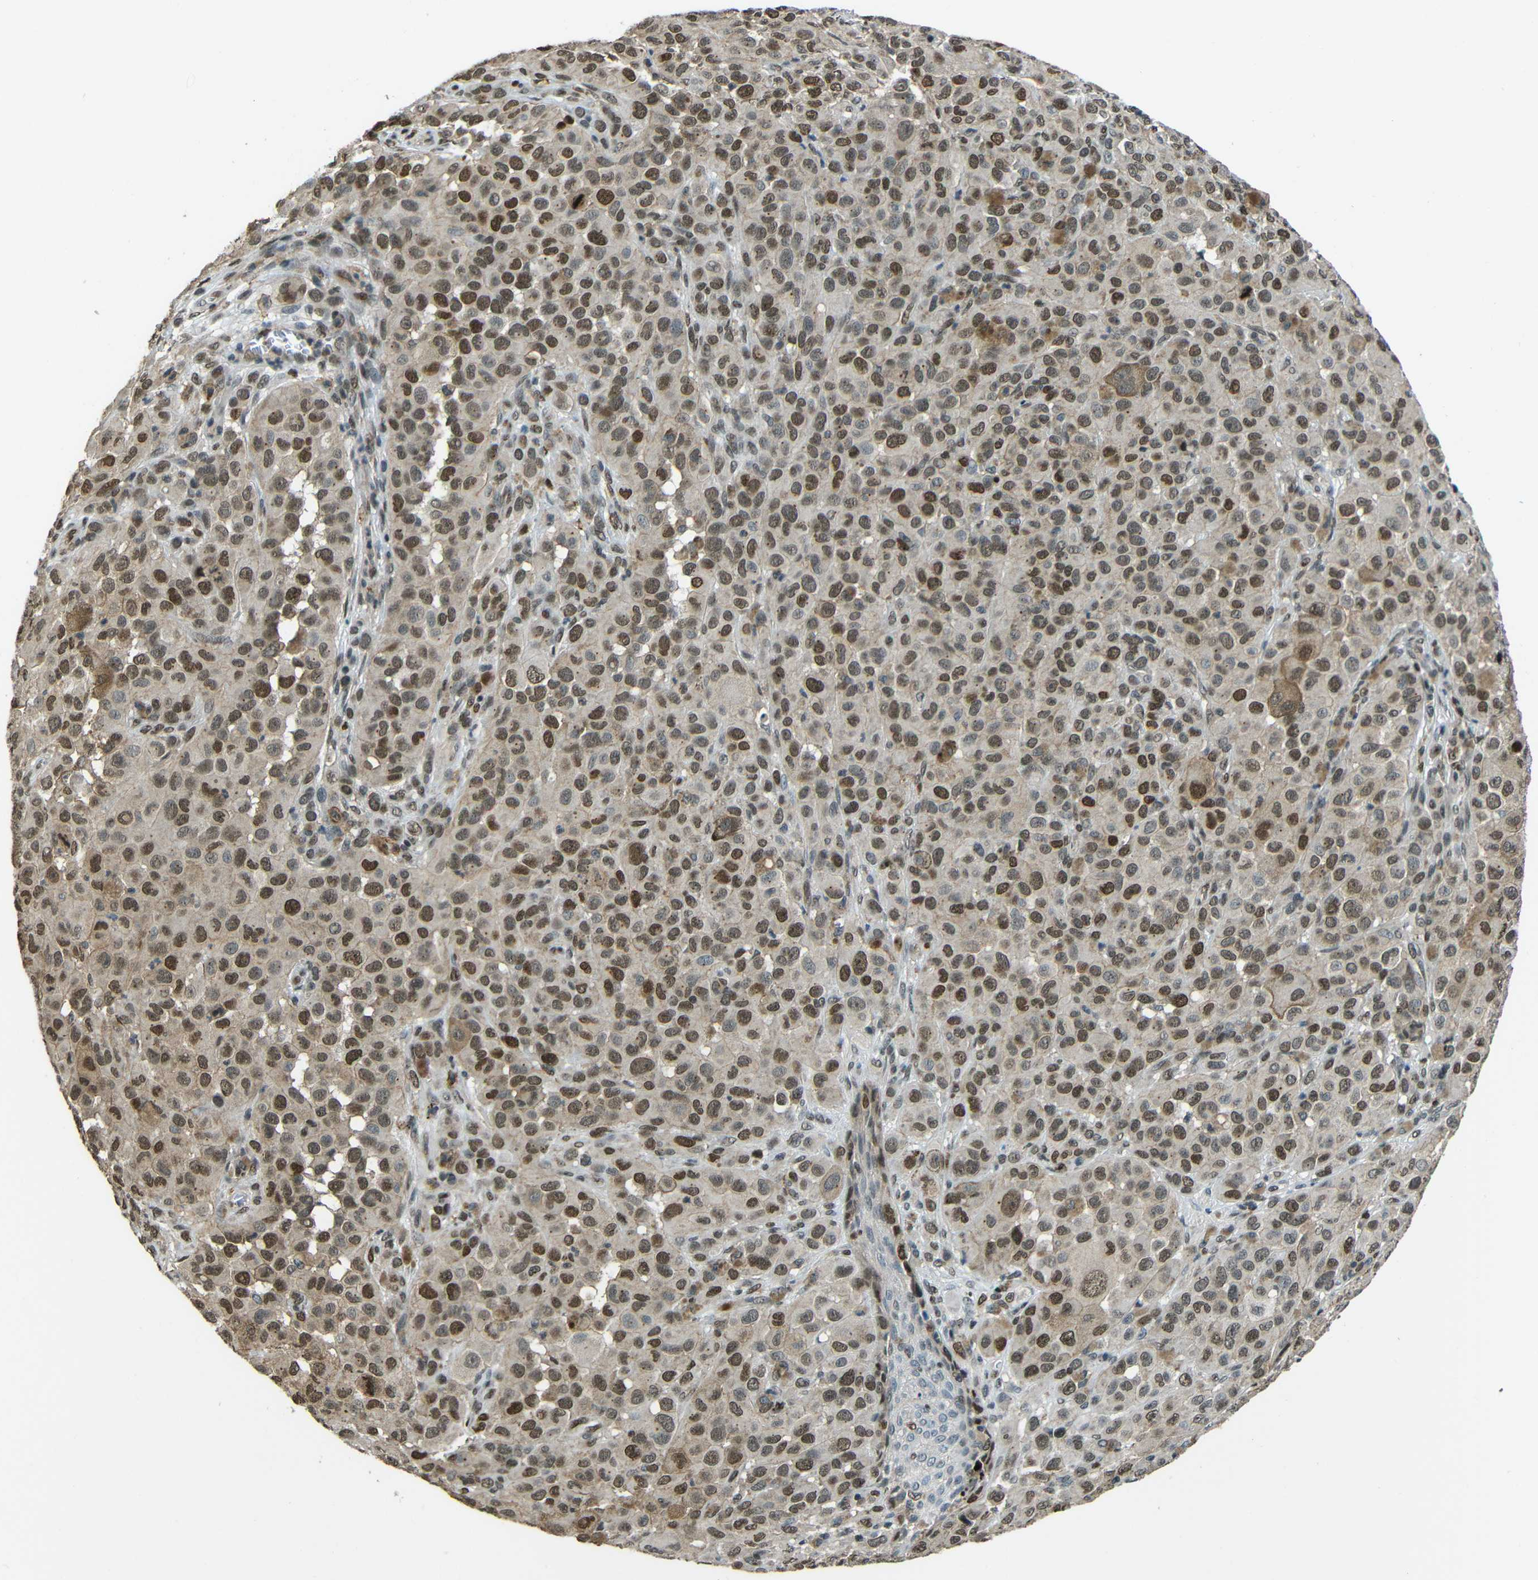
{"staining": {"intensity": "moderate", "quantity": ">75%", "location": "cytoplasmic/membranous,nuclear"}, "tissue": "melanoma", "cell_type": "Tumor cells", "image_type": "cancer", "snomed": [{"axis": "morphology", "description": "Malignant melanoma, NOS"}, {"axis": "topography", "description": "Skin"}], "caption": "Human melanoma stained with a protein marker demonstrates moderate staining in tumor cells.", "gene": "PSIP1", "patient": {"sex": "male", "age": 96}}